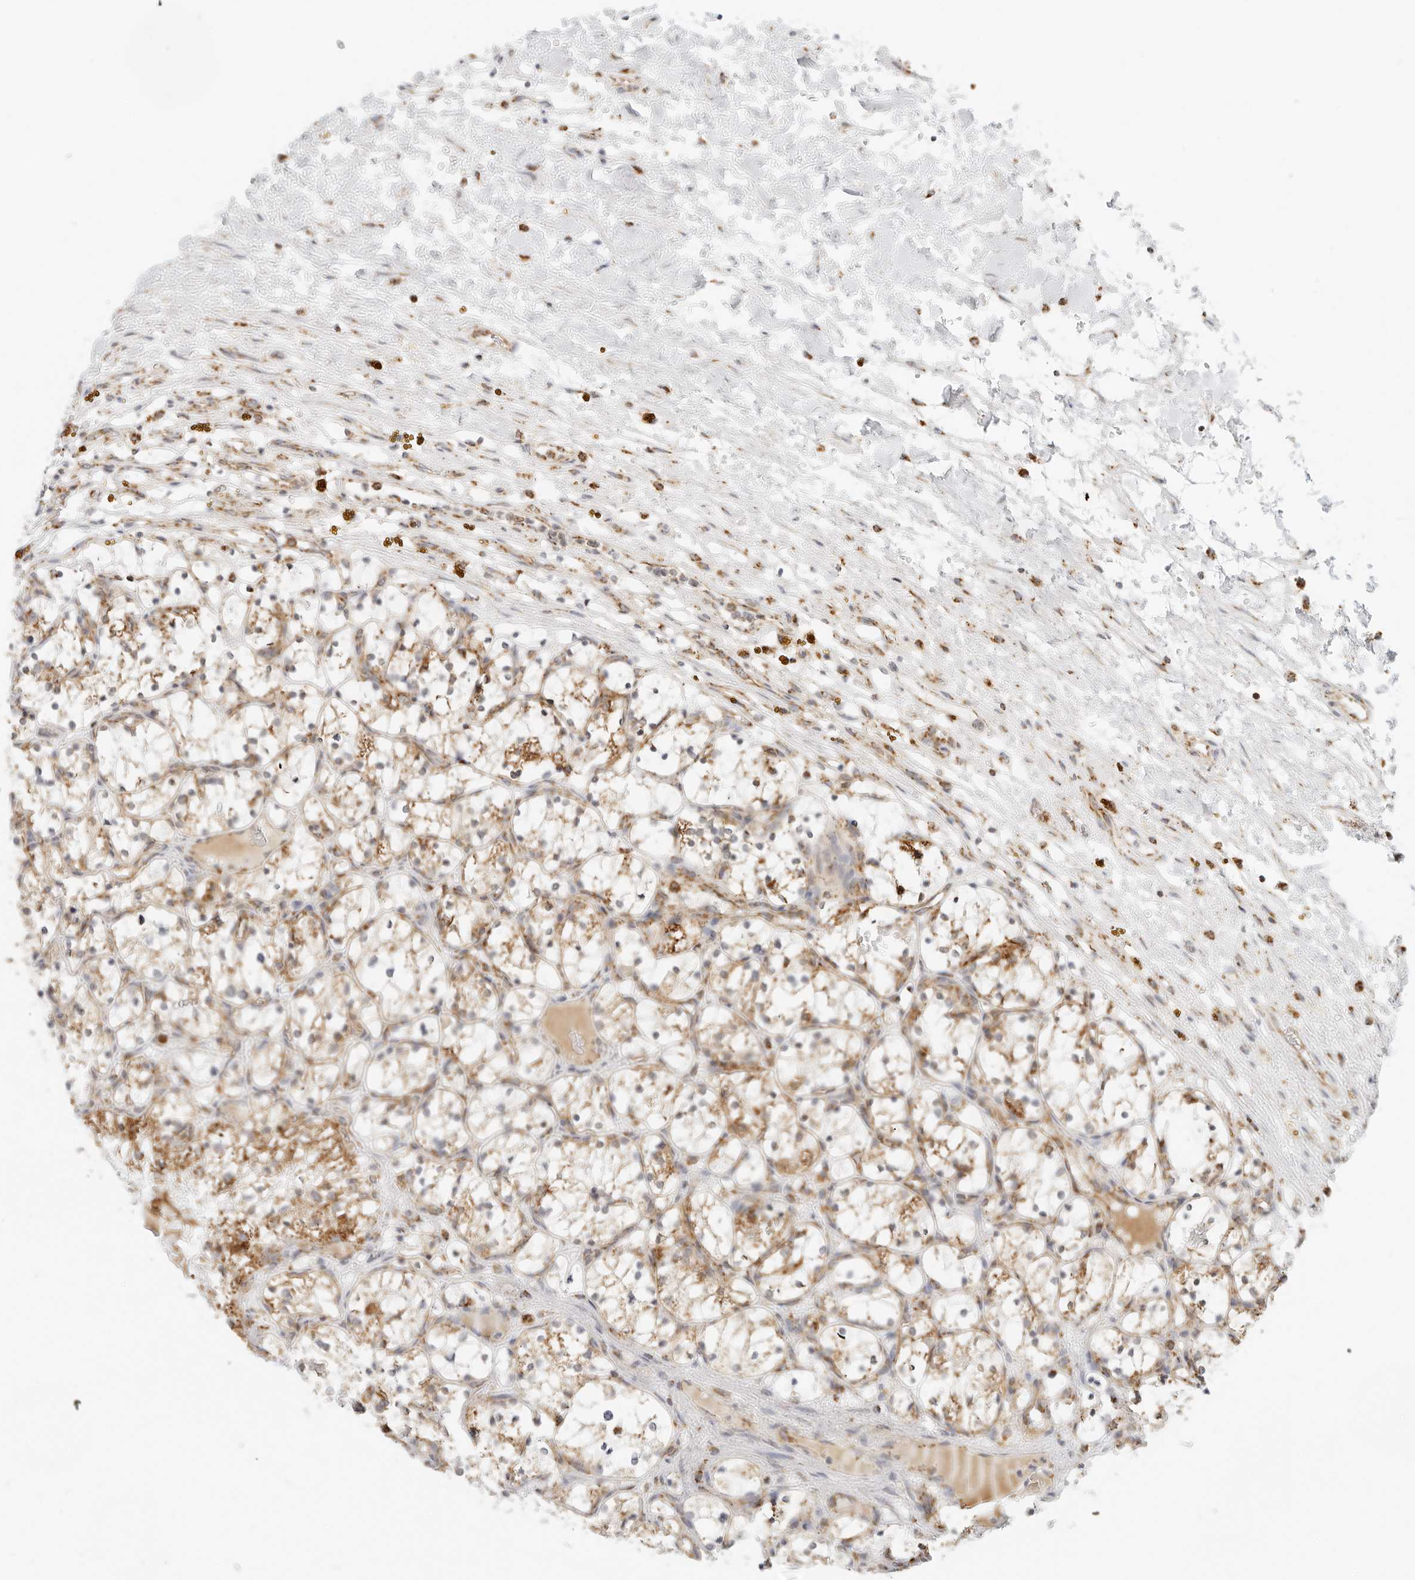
{"staining": {"intensity": "moderate", "quantity": "25%-75%", "location": "cytoplasmic/membranous"}, "tissue": "renal cancer", "cell_type": "Tumor cells", "image_type": "cancer", "snomed": [{"axis": "morphology", "description": "Adenocarcinoma, NOS"}, {"axis": "topography", "description": "Kidney"}], "caption": "A high-resolution image shows immunohistochemistry (IHC) staining of renal cancer, which reveals moderate cytoplasmic/membranous staining in about 25%-75% of tumor cells. Using DAB (3,3'-diaminobenzidine) (brown) and hematoxylin (blue) stains, captured at high magnification using brightfield microscopy.", "gene": "RC3H1", "patient": {"sex": "female", "age": 69}}